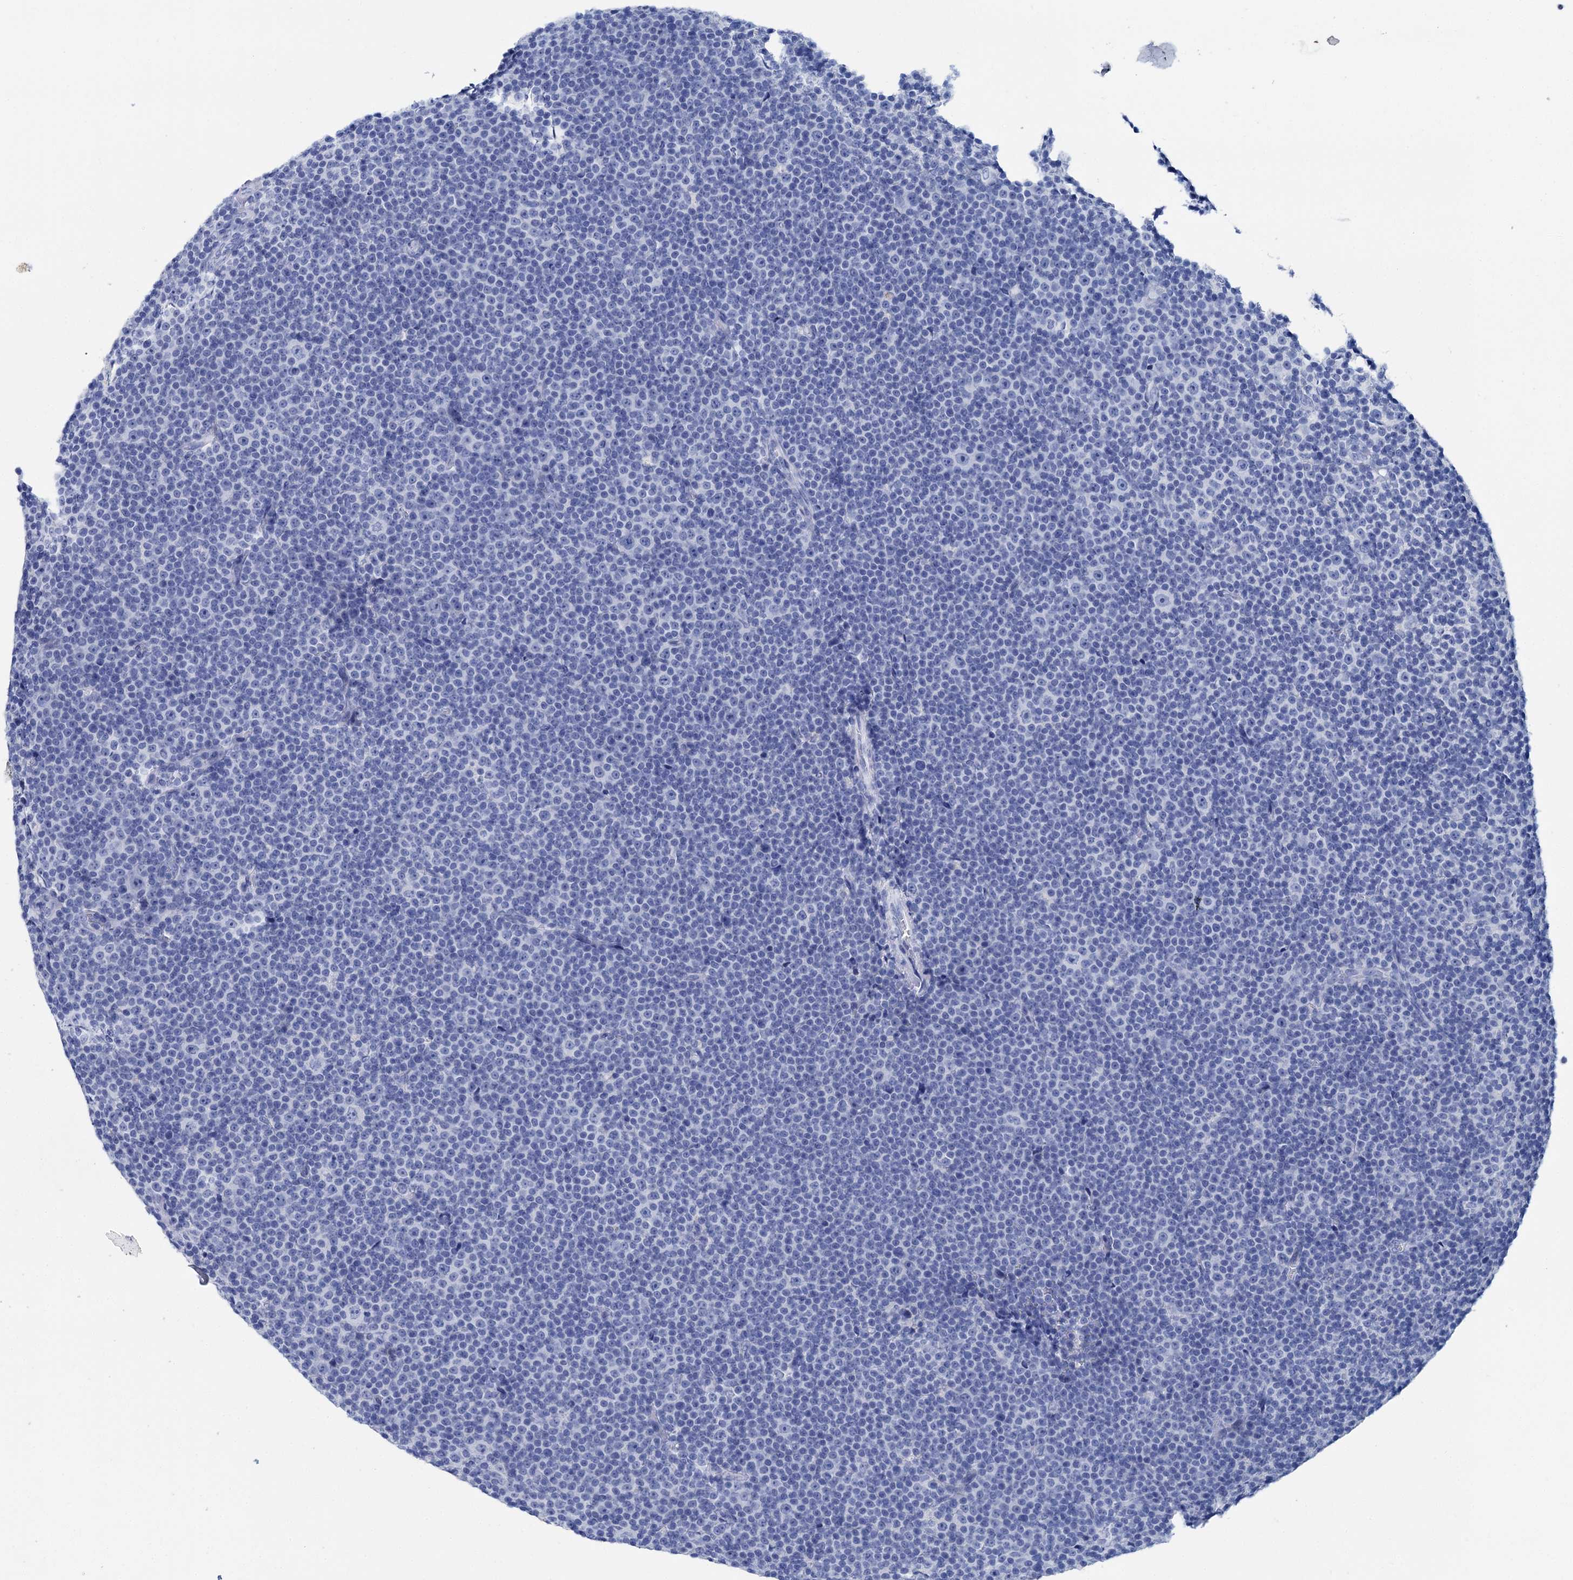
{"staining": {"intensity": "negative", "quantity": "none", "location": "none"}, "tissue": "lymphoma", "cell_type": "Tumor cells", "image_type": "cancer", "snomed": [{"axis": "morphology", "description": "Malignant lymphoma, non-Hodgkin's type, Low grade"}, {"axis": "topography", "description": "Lymph node"}], "caption": "An image of human lymphoma is negative for staining in tumor cells.", "gene": "BRINP1", "patient": {"sex": "female", "age": 67}}